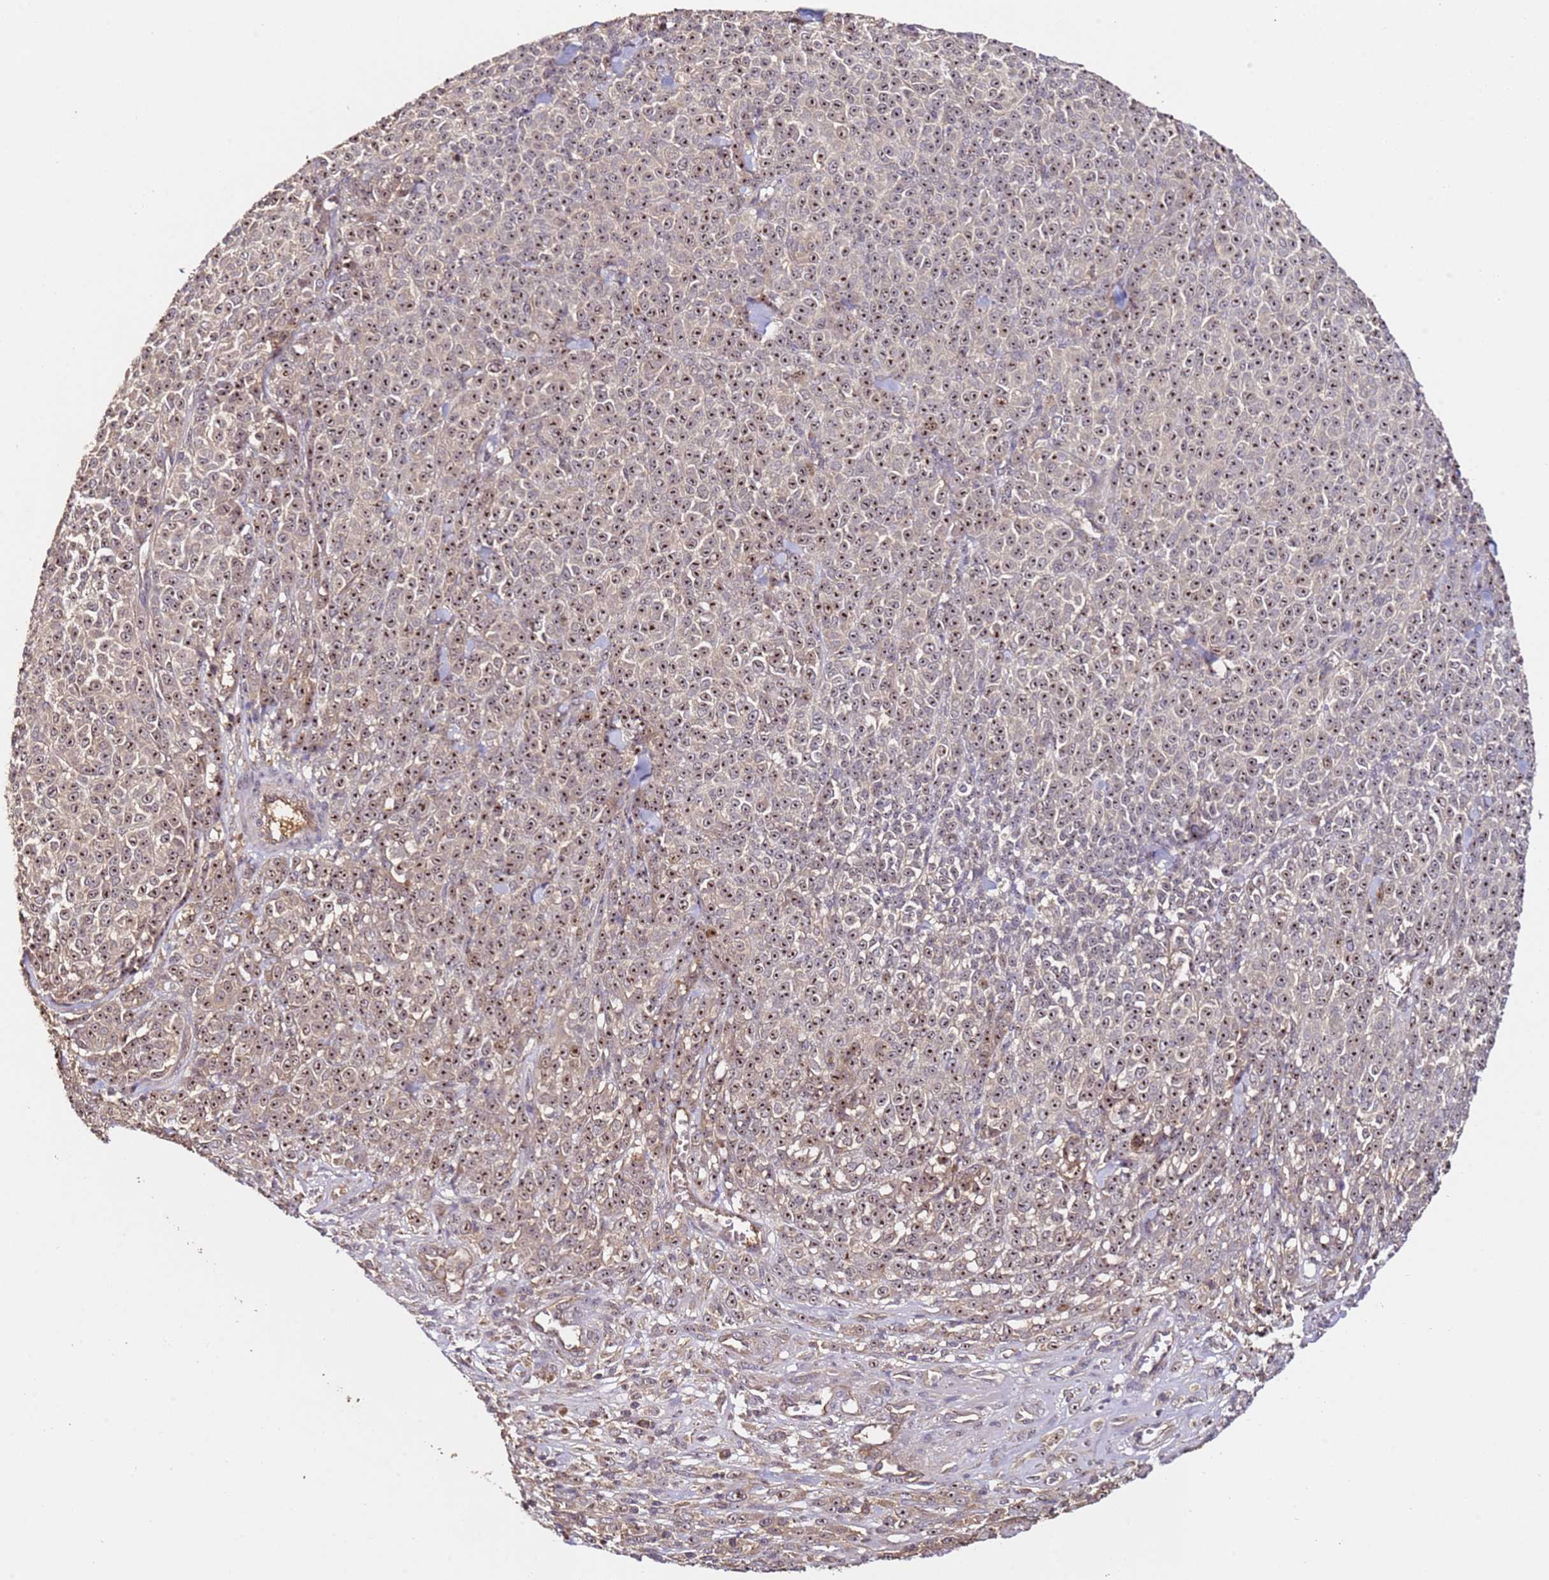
{"staining": {"intensity": "moderate", "quantity": ">75%", "location": "nuclear"}, "tissue": "melanoma", "cell_type": "Tumor cells", "image_type": "cancer", "snomed": [{"axis": "morphology", "description": "Normal tissue, NOS"}, {"axis": "morphology", "description": "Malignant melanoma, NOS"}, {"axis": "topography", "description": "Skin"}], "caption": "Protein expression analysis of human malignant melanoma reveals moderate nuclear expression in approximately >75% of tumor cells.", "gene": "DDX27", "patient": {"sex": "female", "age": 34}}